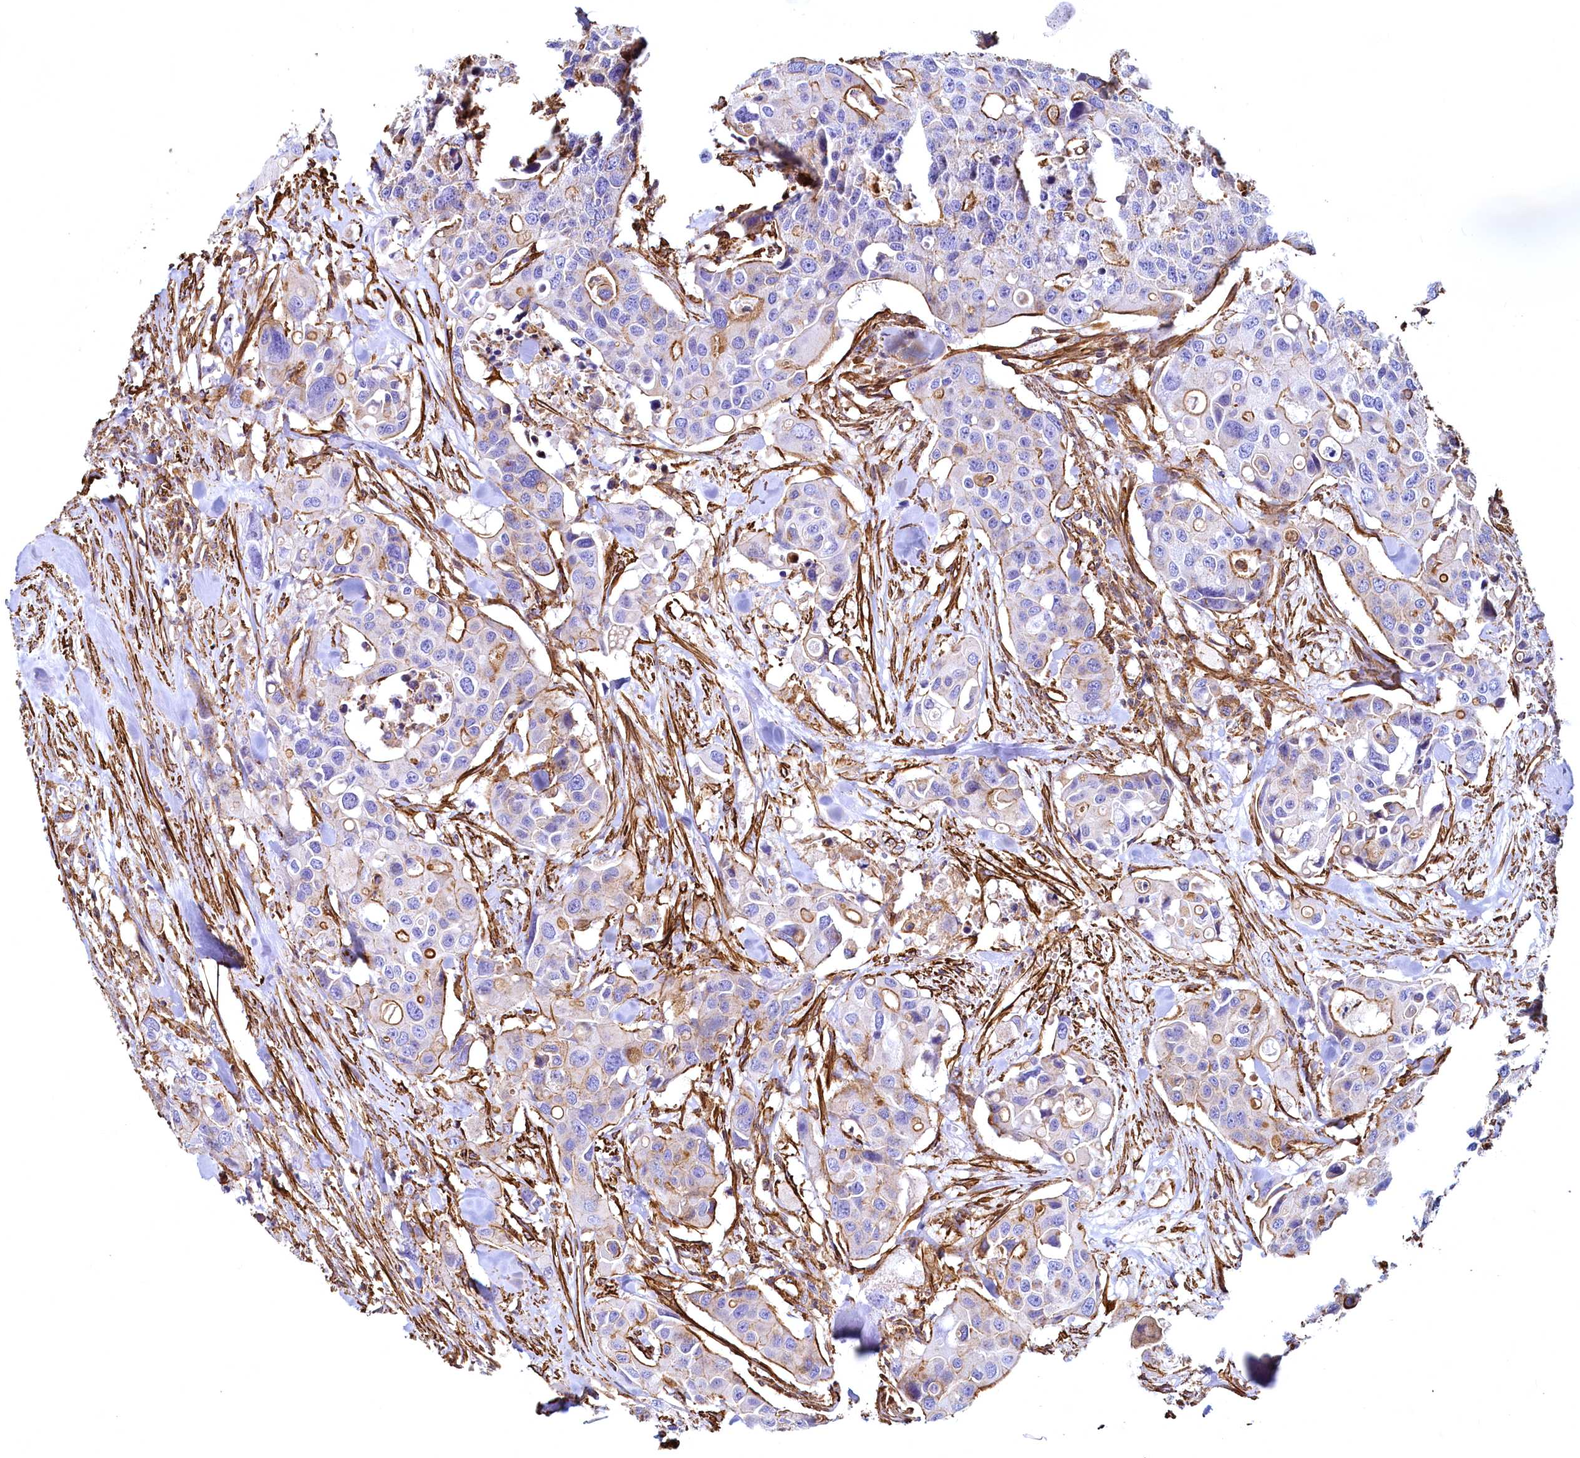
{"staining": {"intensity": "moderate", "quantity": "<25%", "location": "cytoplasmic/membranous"}, "tissue": "colorectal cancer", "cell_type": "Tumor cells", "image_type": "cancer", "snomed": [{"axis": "morphology", "description": "Adenocarcinoma, NOS"}, {"axis": "topography", "description": "Colon"}], "caption": "Protein staining of colorectal cancer tissue displays moderate cytoplasmic/membranous positivity in about <25% of tumor cells.", "gene": "THBS1", "patient": {"sex": "male", "age": 77}}